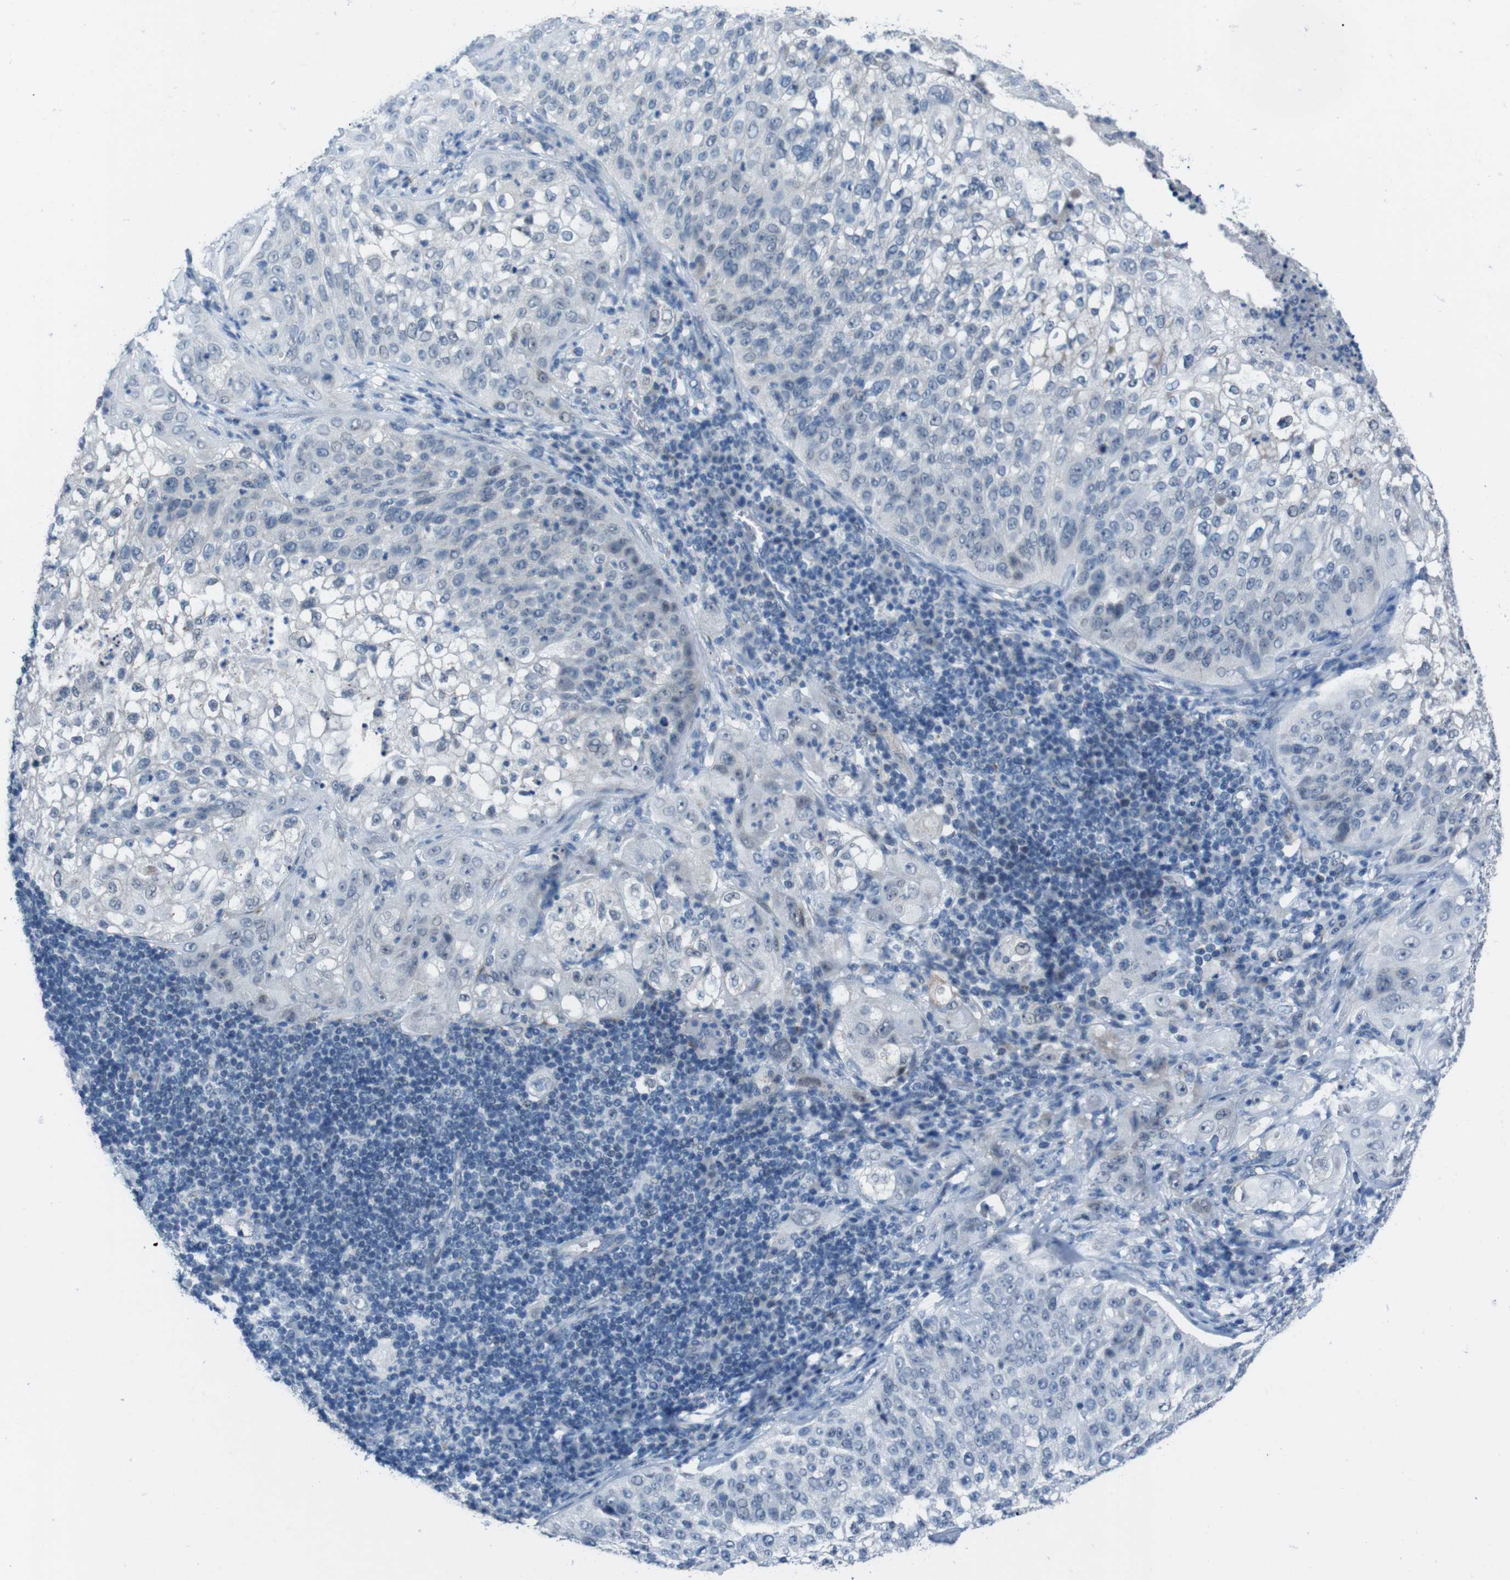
{"staining": {"intensity": "negative", "quantity": "none", "location": "none"}, "tissue": "lung cancer", "cell_type": "Tumor cells", "image_type": "cancer", "snomed": [{"axis": "morphology", "description": "Inflammation, NOS"}, {"axis": "morphology", "description": "Squamous cell carcinoma, NOS"}, {"axis": "topography", "description": "Lymph node"}, {"axis": "topography", "description": "Soft tissue"}, {"axis": "topography", "description": "Lung"}], "caption": "Tumor cells show no significant positivity in squamous cell carcinoma (lung).", "gene": "CDHR2", "patient": {"sex": "male", "age": 66}}